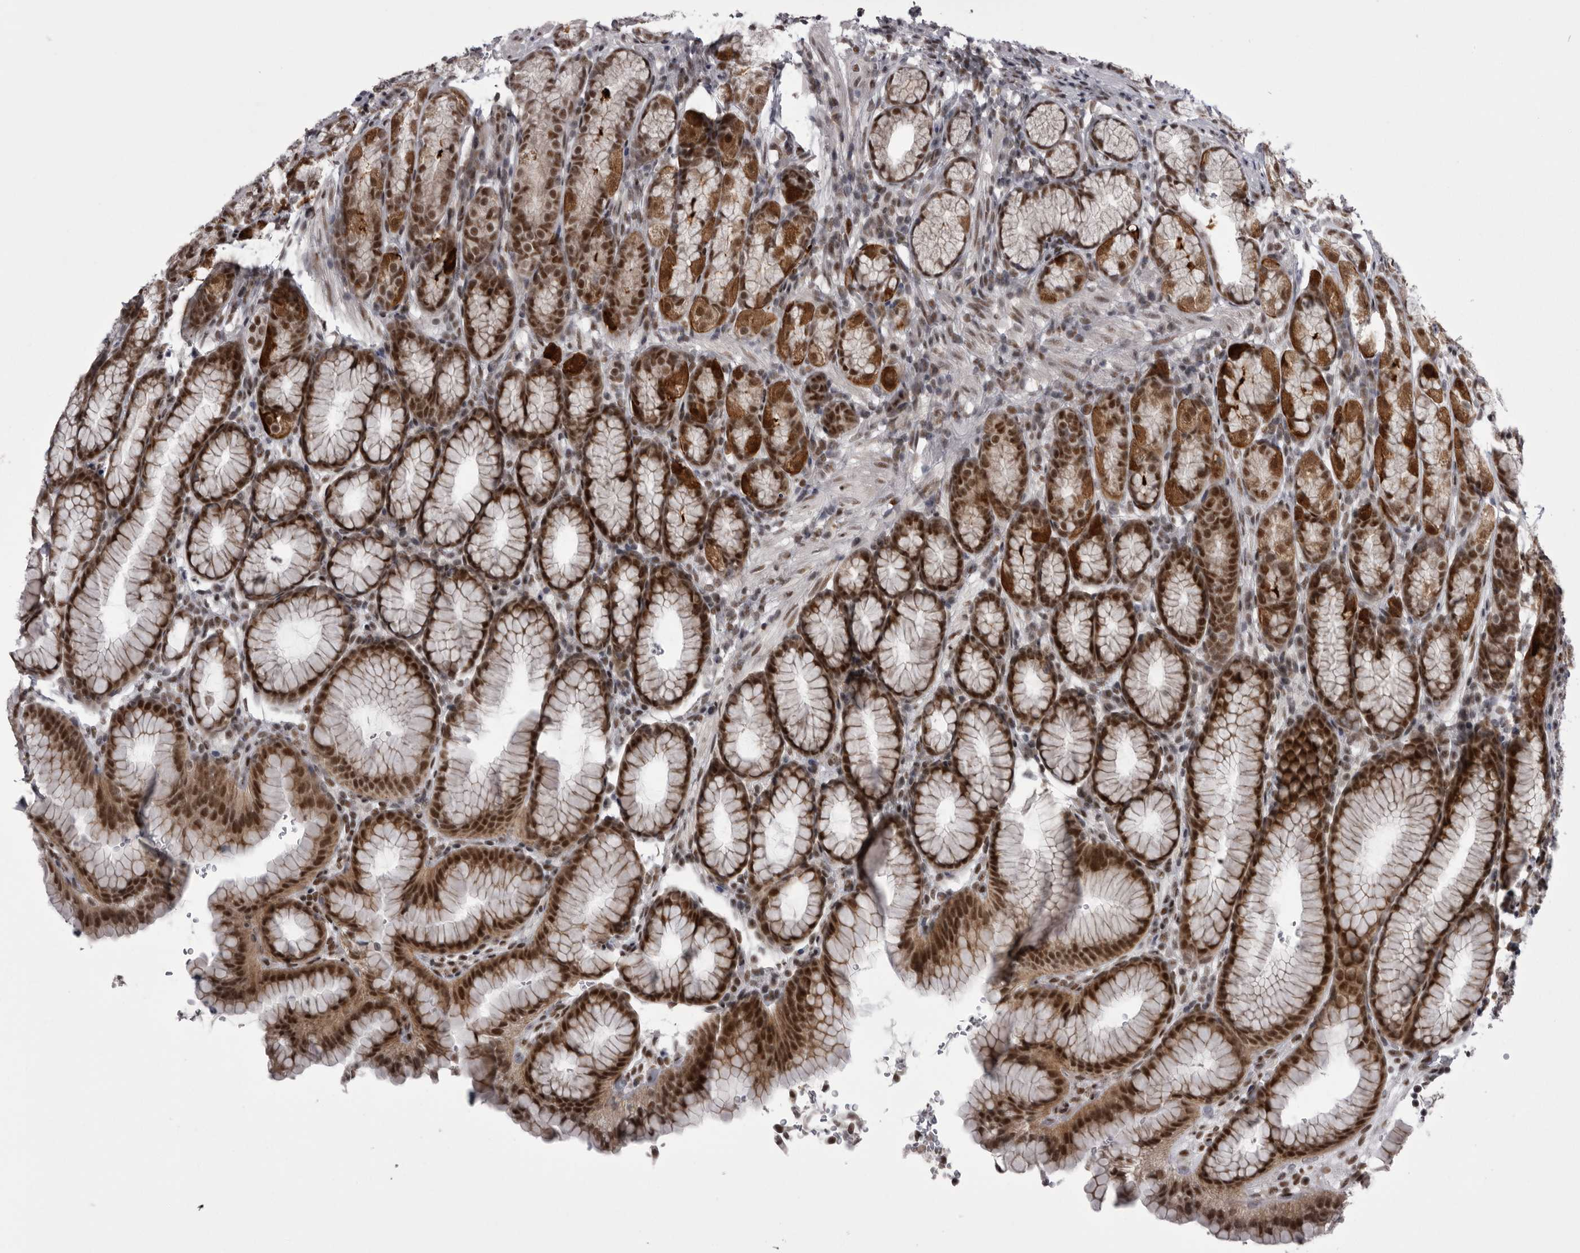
{"staining": {"intensity": "strong", "quantity": ">75%", "location": "cytoplasmic/membranous,nuclear"}, "tissue": "stomach", "cell_type": "Glandular cells", "image_type": "normal", "snomed": [{"axis": "morphology", "description": "Normal tissue, NOS"}, {"axis": "topography", "description": "Stomach"}], "caption": "Protein expression analysis of benign human stomach reveals strong cytoplasmic/membranous,nuclear staining in approximately >75% of glandular cells. The staining is performed using DAB (3,3'-diaminobenzidine) brown chromogen to label protein expression. The nuclei are counter-stained blue using hematoxylin.", "gene": "MEPCE", "patient": {"sex": "male", "age": 42}}